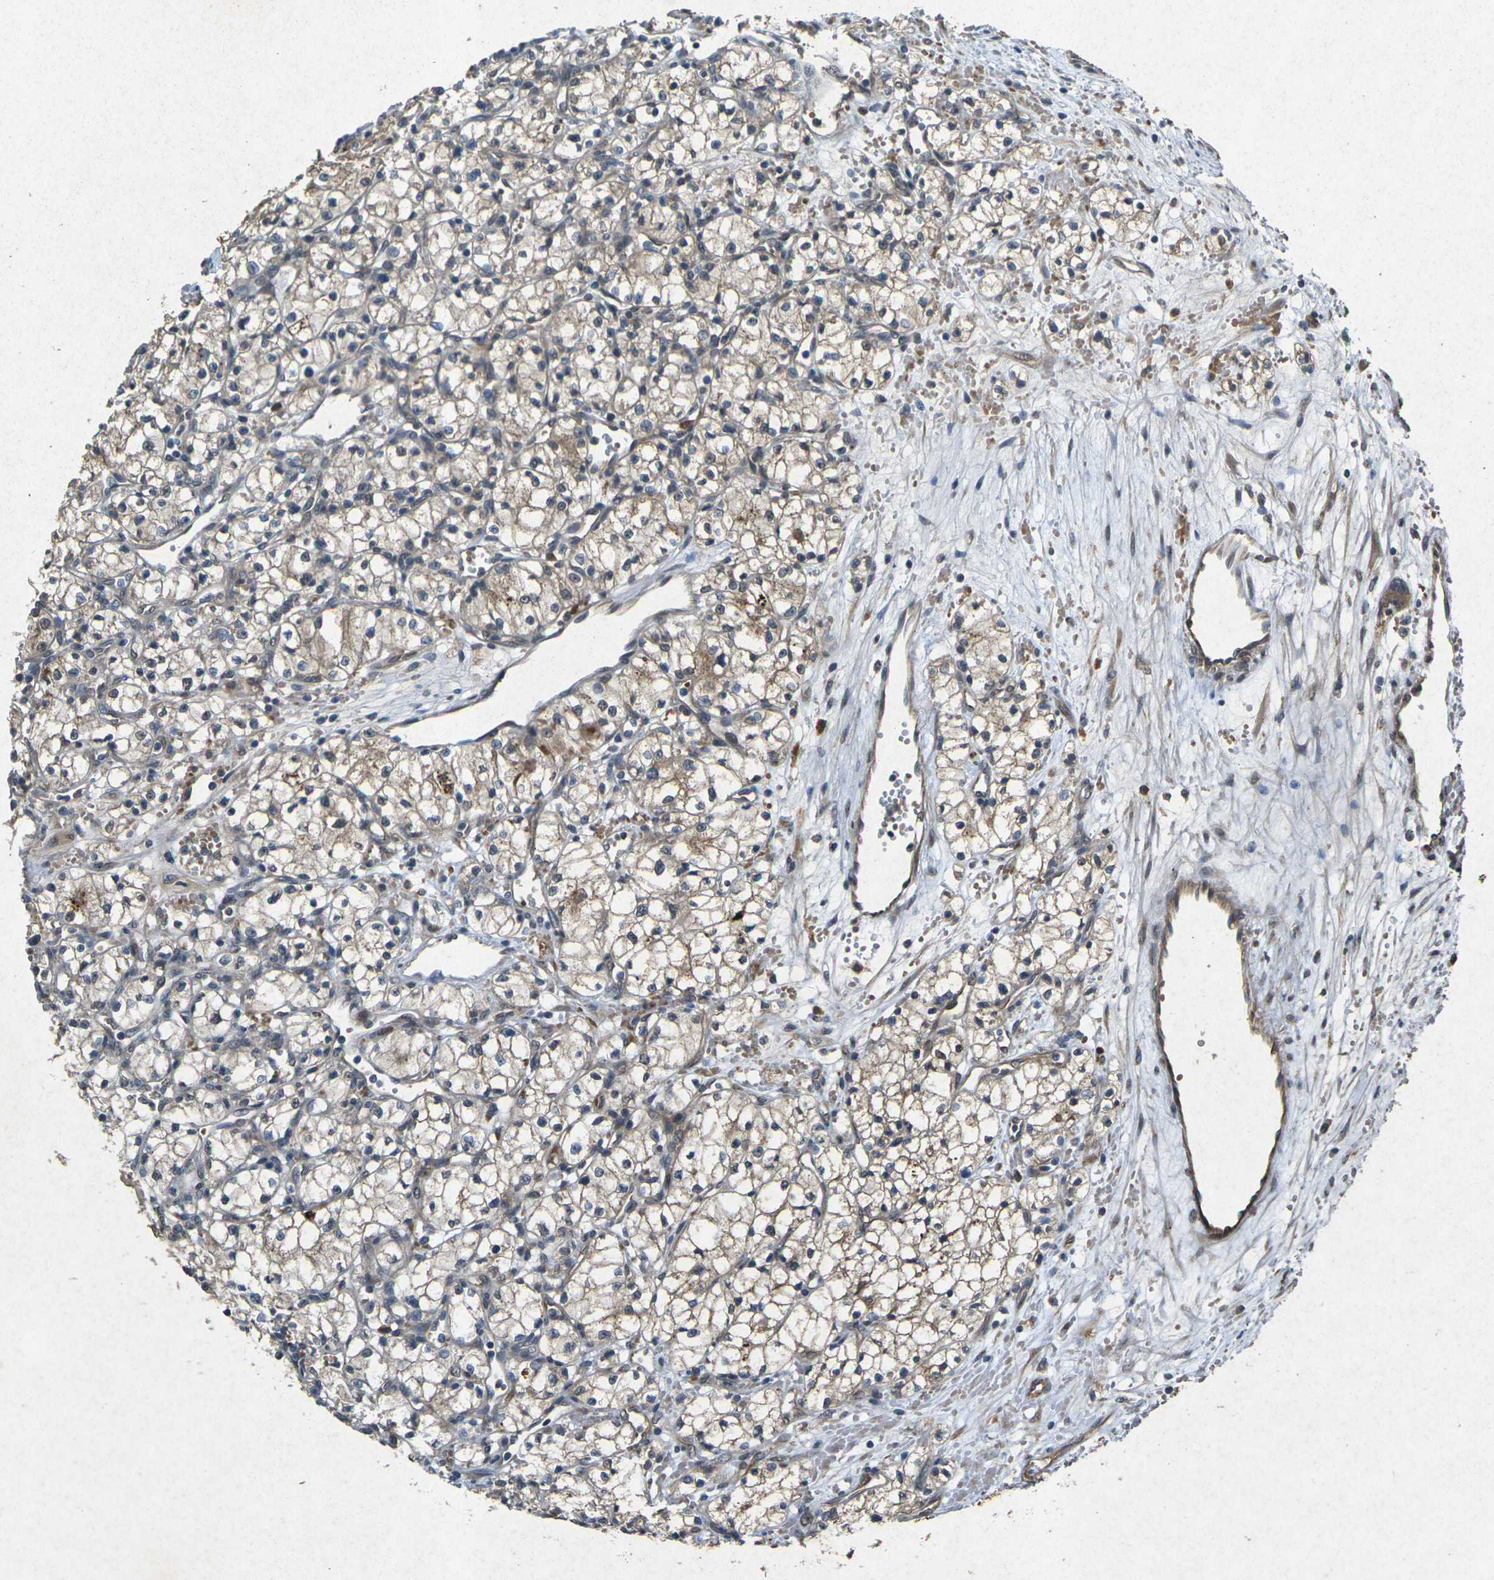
{"staining": {"intensity": "moderate", "quantity": ">75%", "location": "cytoplasmic/membranous"}, "tissue": "renal cancer", "cell_type": "Tumor cells", "image_type": "cancer", "snomed": [{"axis": "morphology", "description": "Normal tissue, NOS"}, {"axis": "morphology", "description": "Adenocarcinoma, NOS"}, {"axis": "topography", "description": "Kidney"}], "caption": "A brown stain labels moderate cytoplasmic/membranous staining of a protein in human renal cancer tumor cells.", "gene": "RGMA", "patient": {"sex": "male", "age": 59}}